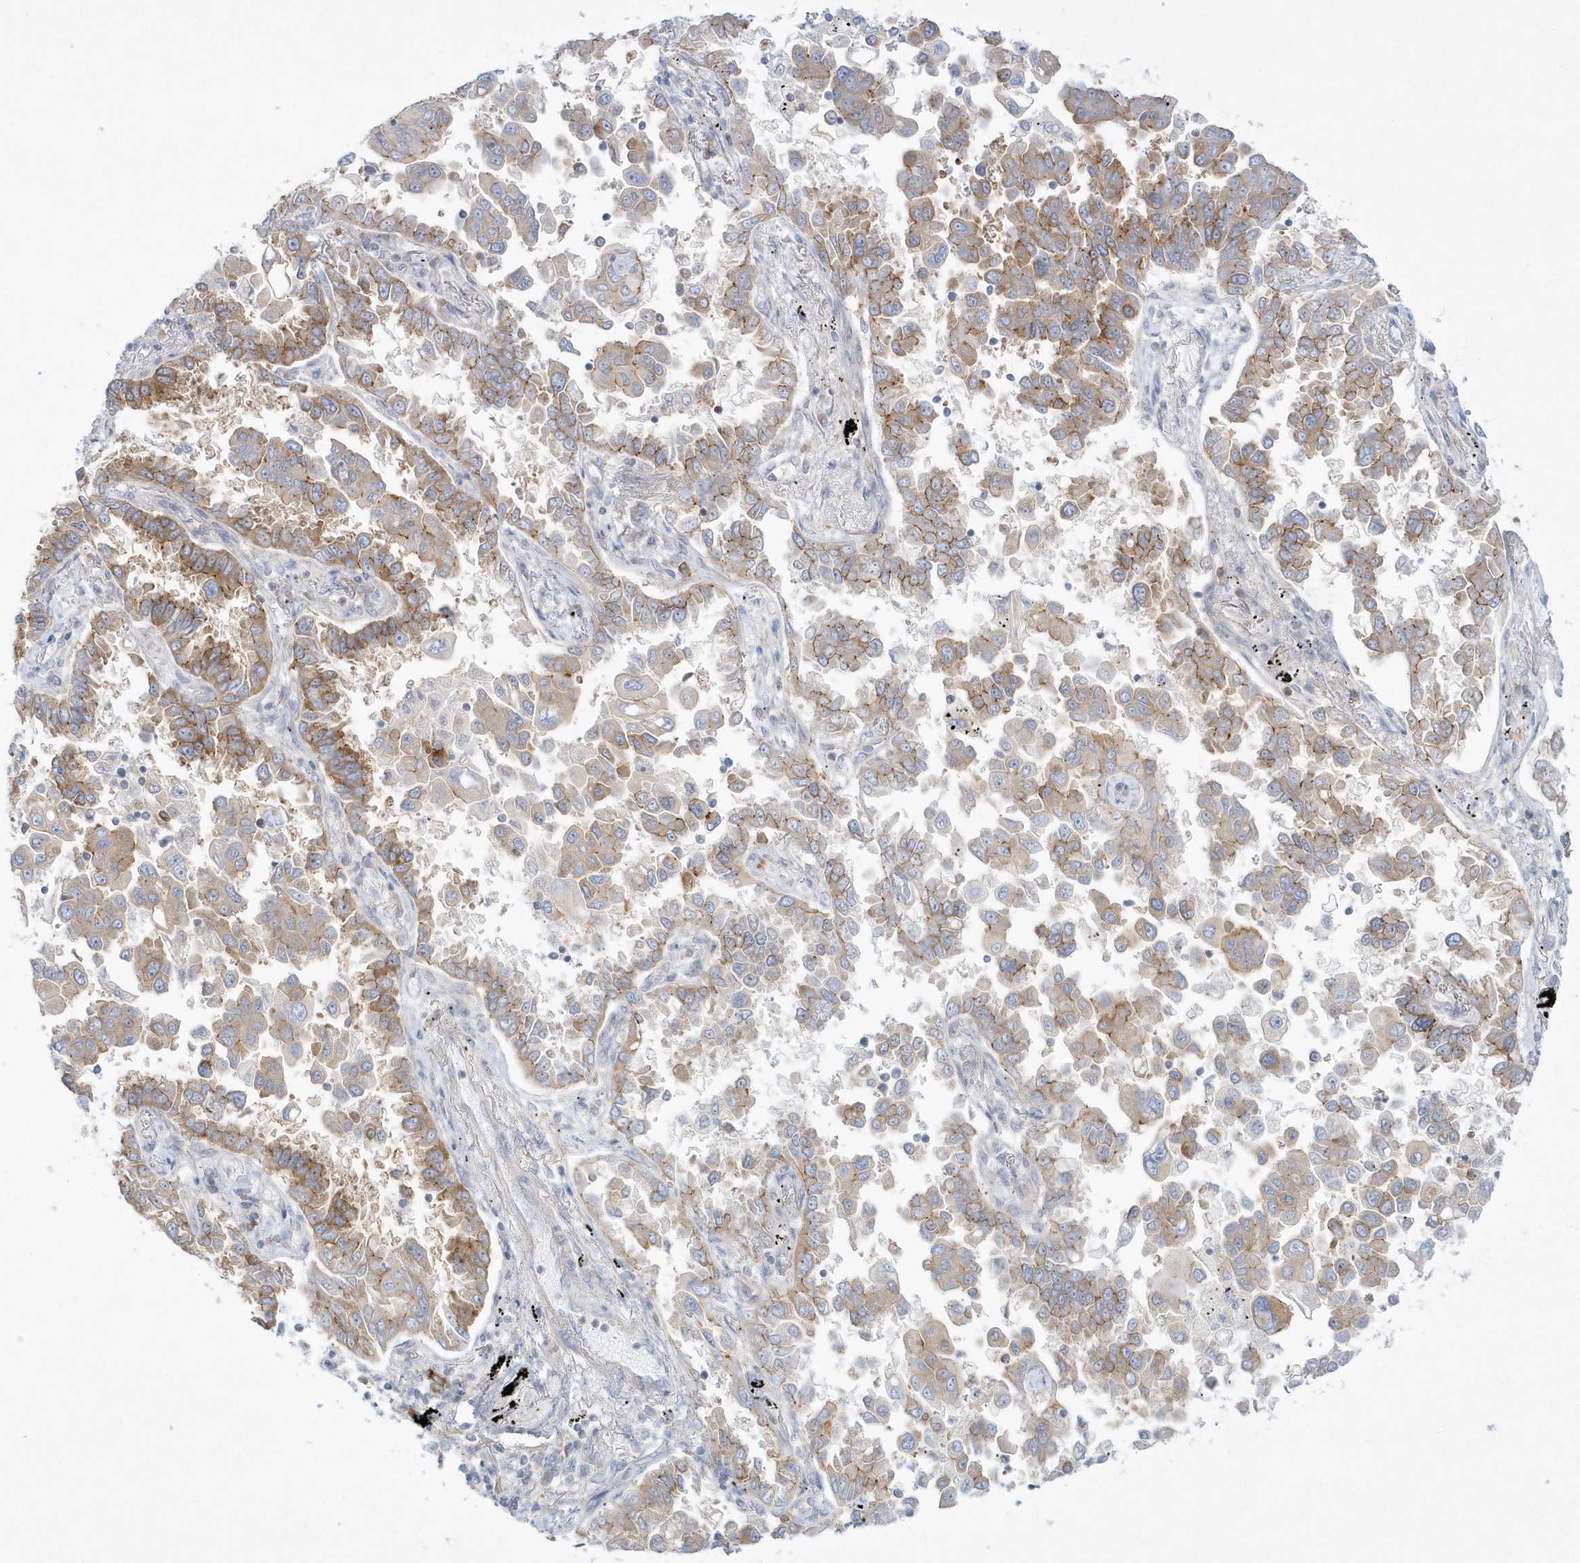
{"staining": {"intensity": "moderate", "quantity": "25%-75%", "location": "cytoplasmic/membranous"}, "tissue": "lung cancer", "cell_type": "Tumor cells", "image_type": "cancer", "snomed": [{"axis": "morphology", "description": "Adenocarcinoma, NOS"}, {"axis": "topography", "description": "Lung"}], "caption": "Lung cancer was stained to show a protein in brown. There is medium levels of moderate cytoplasmic/membranous positivity in approximately 25%-75% of tumor cells.", "gene": "DNAJC18", "patient": {"sex": "female", "age": 67}}